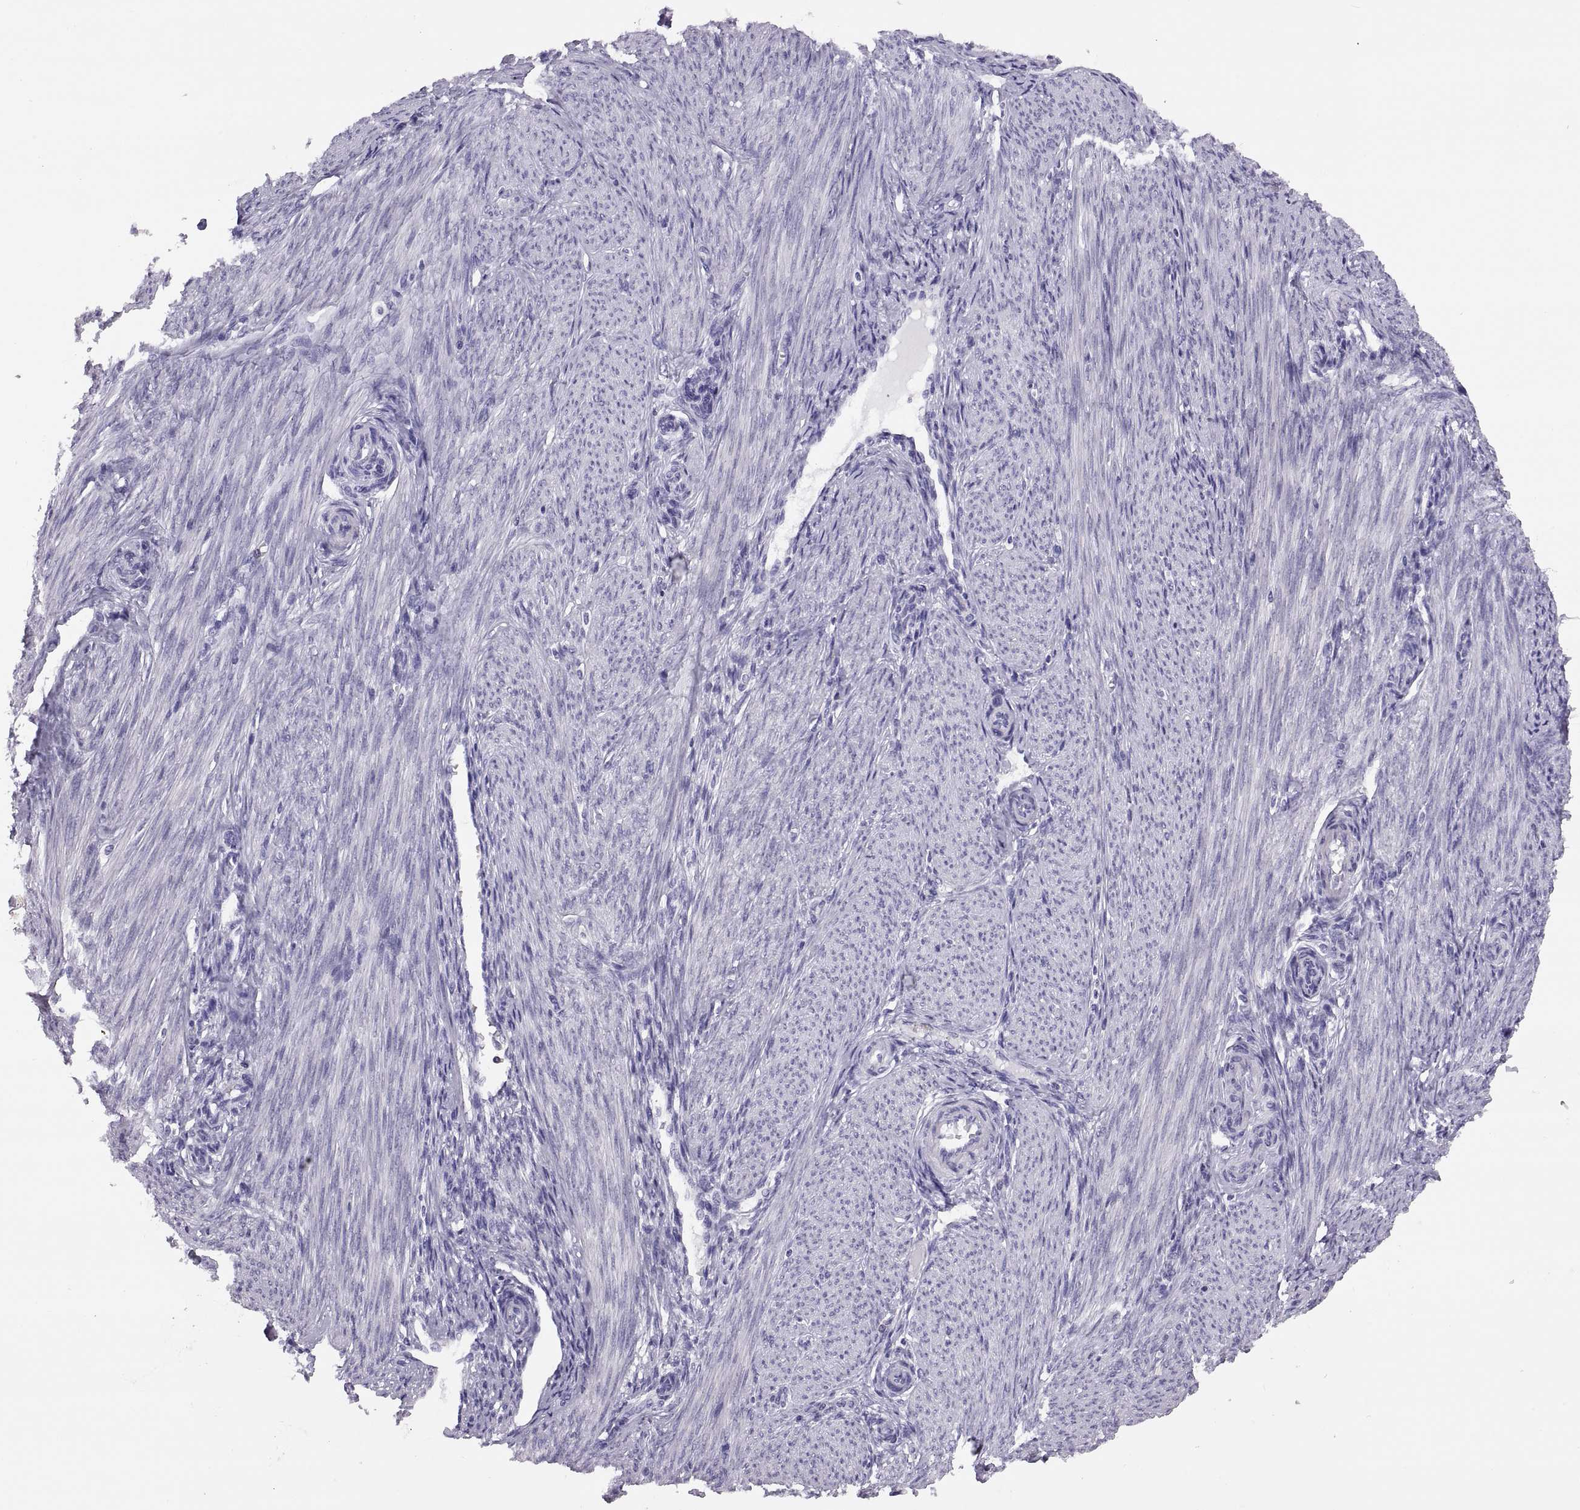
{"staining": {"intensity": "negative", "quantity": "none", "location": "none"}, "tissue": "endometrium", "cell_type": "Cells in endometrial stroma", "image_type": "normal", "snomed": [{"axis": "morphology", "description": "Normal tissue, NOS"}, {"axis": "topography", "description": "Endometrium"}], "caption": "Normal endometrium was stained to show a protein in brown. There is no significant positivity in cells in endometrial stroma. (DAB (3,3'-diaminobenzidine) IHC visualized using brightfield microscopy, high magnification).", "gene": "TTC21A", "patient": {"sex": "female", "age": 39}}